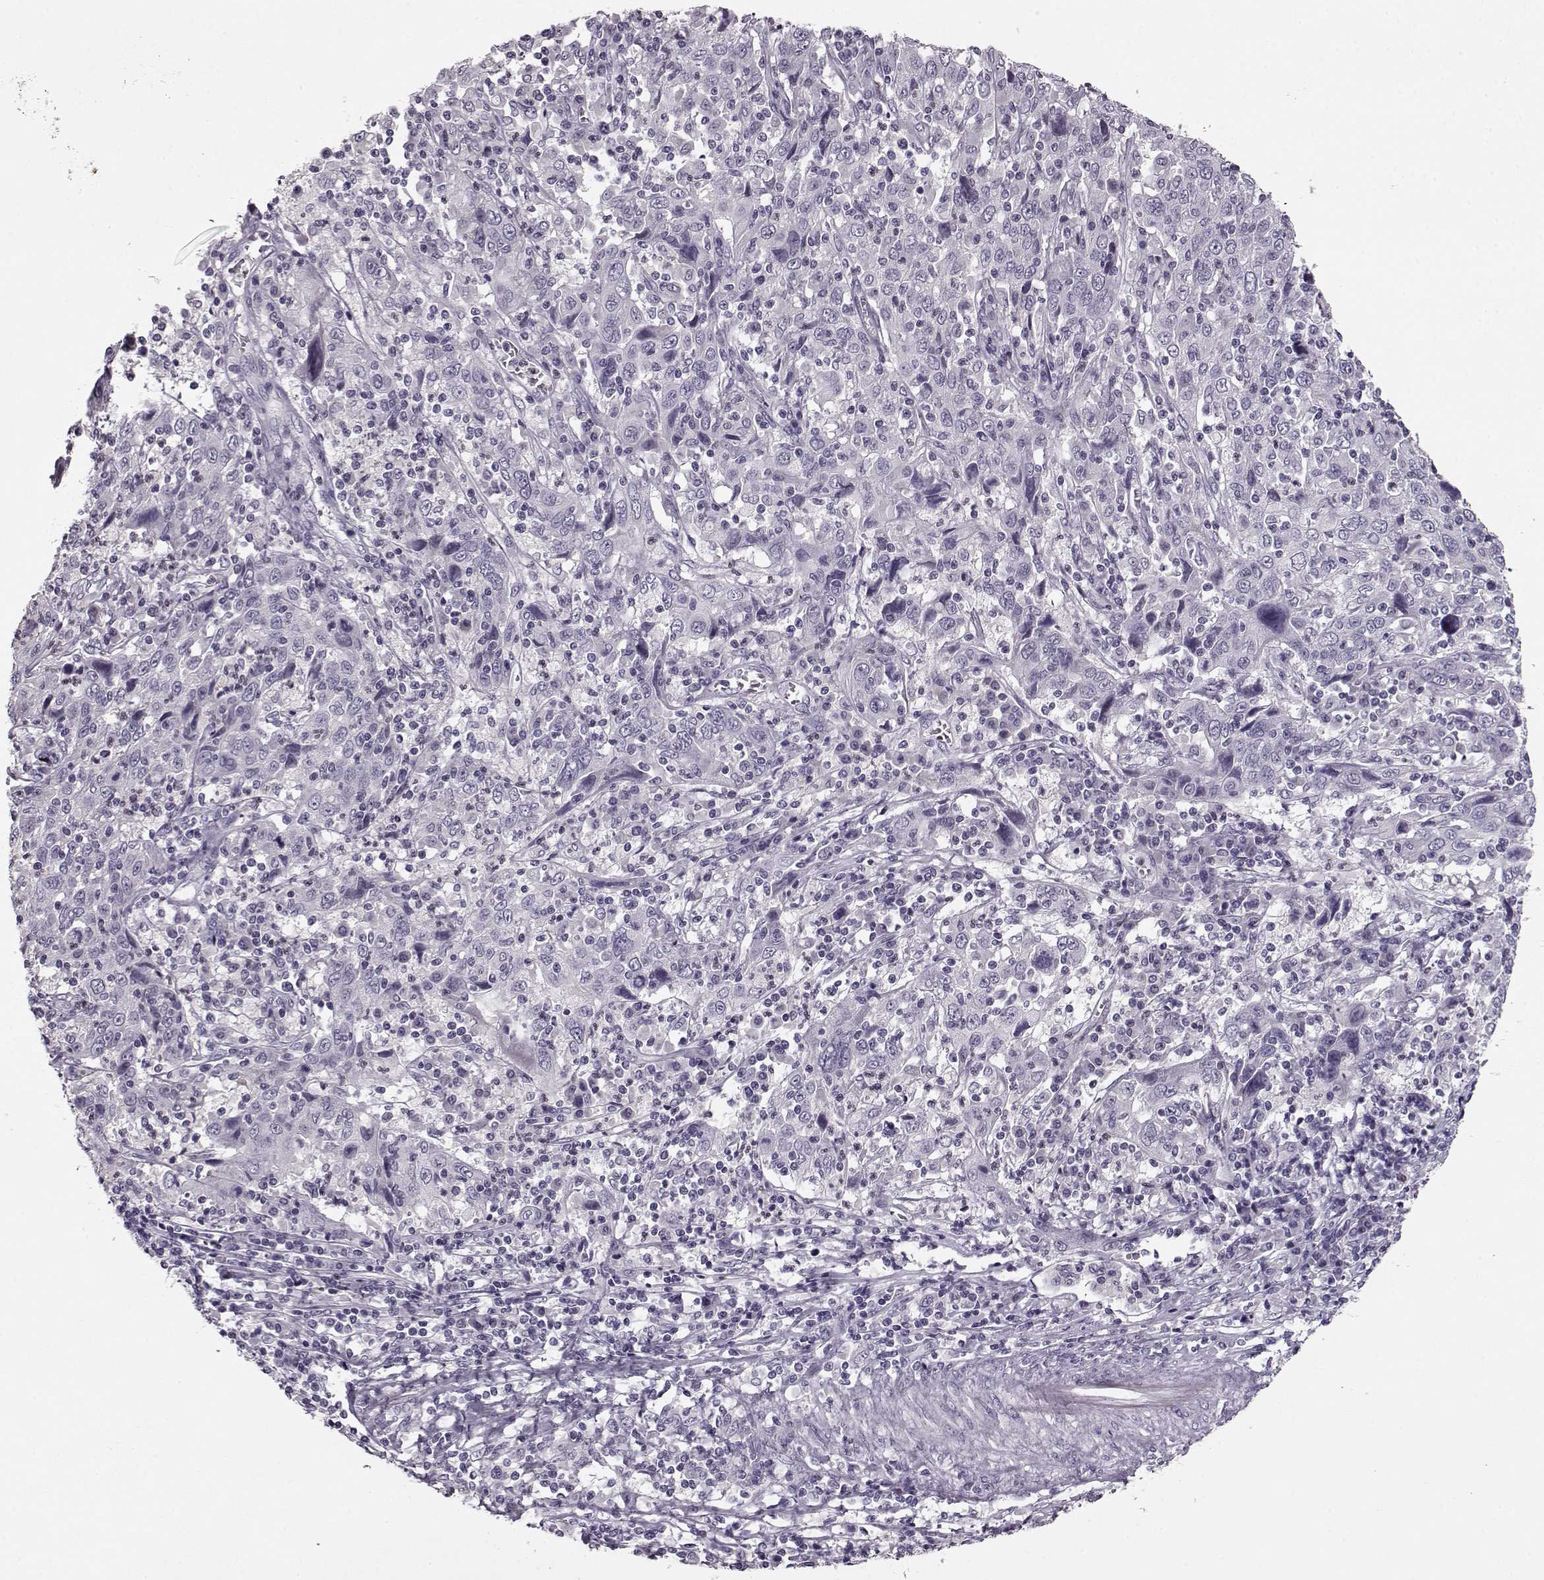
{"staining": {"intensity": "negative", "quantity": "none", "location": "none"}, "tissue": "cervical cancer", "cell_type": "Tumor cells", "image_type": "cancer", "snomed": [{"axis": "morphology", "description": "Squamous cell carcinoma, NOS"}, {"axis": "topography", "description": "Cervix"}], "caption": "This is an immunohistochemistry image of human squamous cell carcinoma (cervical). There is no expression in tumor cells.", "gene": "RP1L1", "patient": {"sex": "female", "age": 46}}